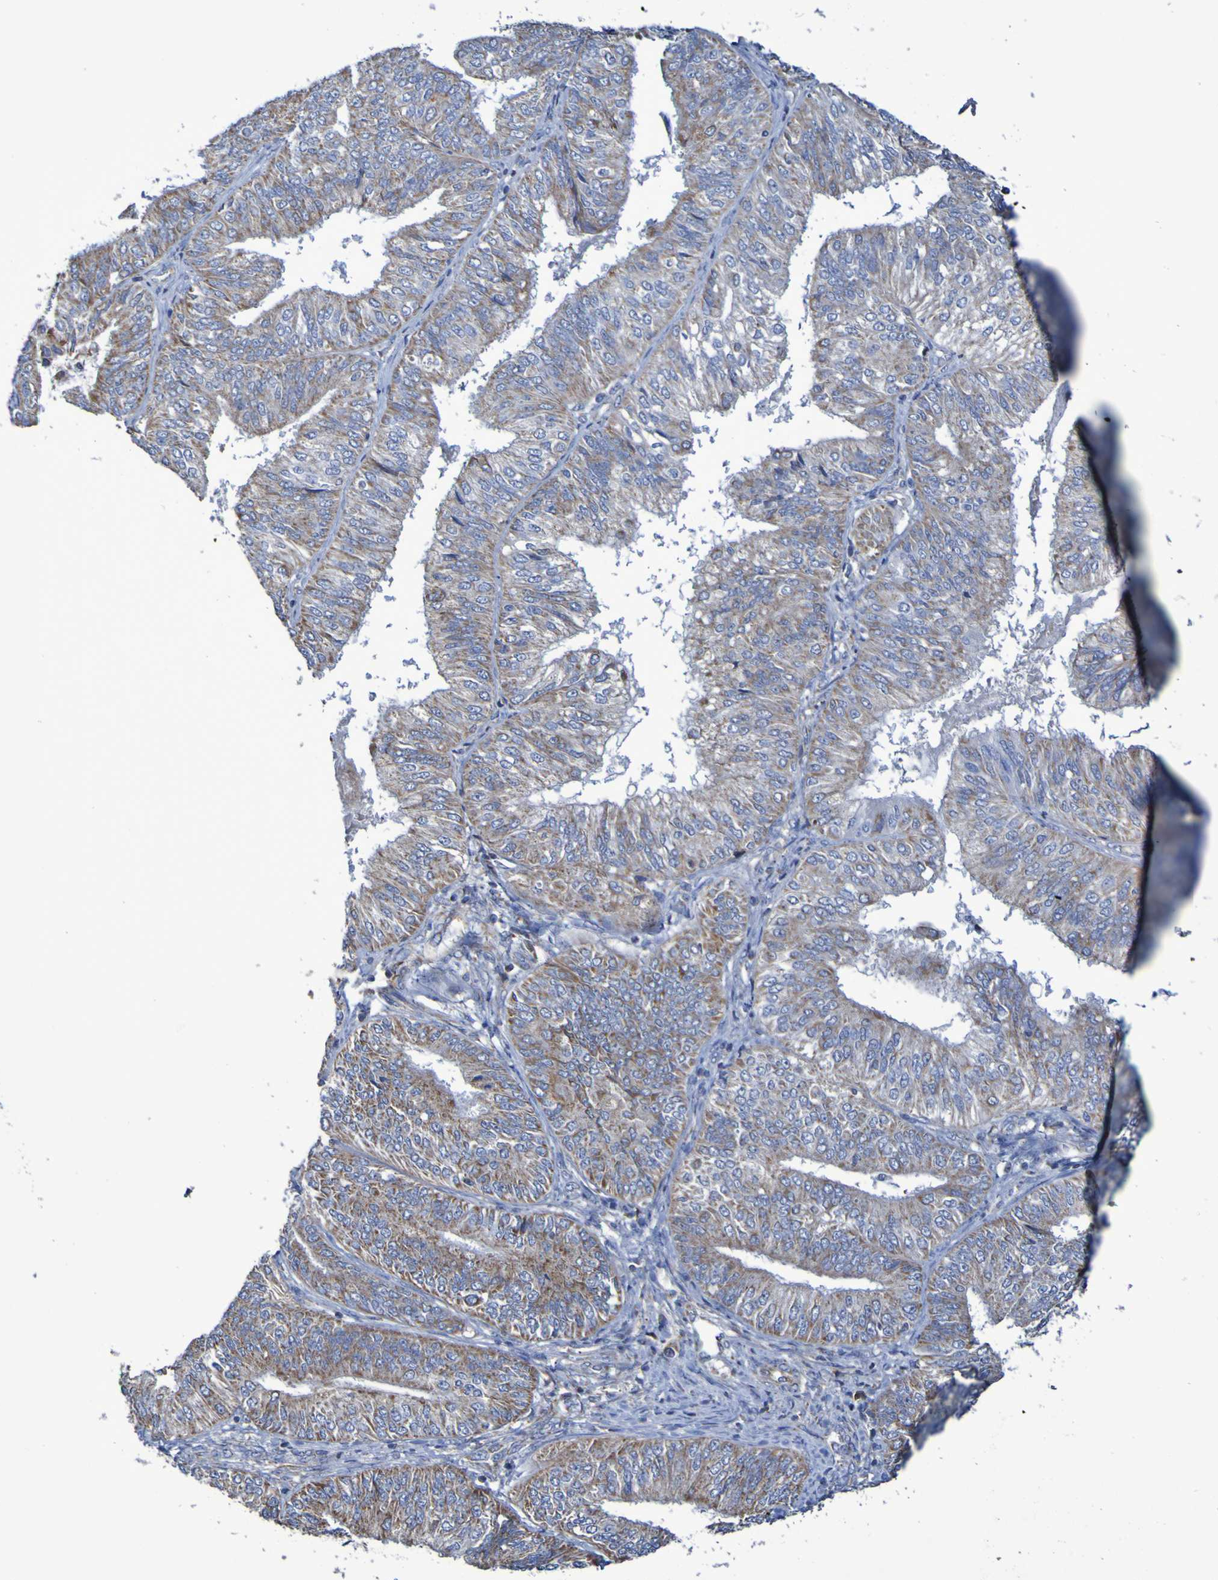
{"staining": {"intensity": "moderate", "quantity": ">75%", "location": "cytoplasmic/membranous"}, "tissue": "endometrial cancer", "cell_type": "Tumor cells", "image_type": "cancer", "snomed": [{"axis": "morphology", "description": "Adenocarcinoma, NOS"}, {"axis": "topography", "description": "Endometrium"}], "caption": "Brown immunohistochemical staining in human endometrial cancer shows moderate cytoplasmic/membranous expression in about >75% of tumor cells. The staining was performed using DAB (3,3'-diaminobenzidine), with brown indicating positive protein expression. Nuclei are stained blue with hematoxylin.", "gene": "CNTN2", "patient": {"sex": "female", "age": 58}}